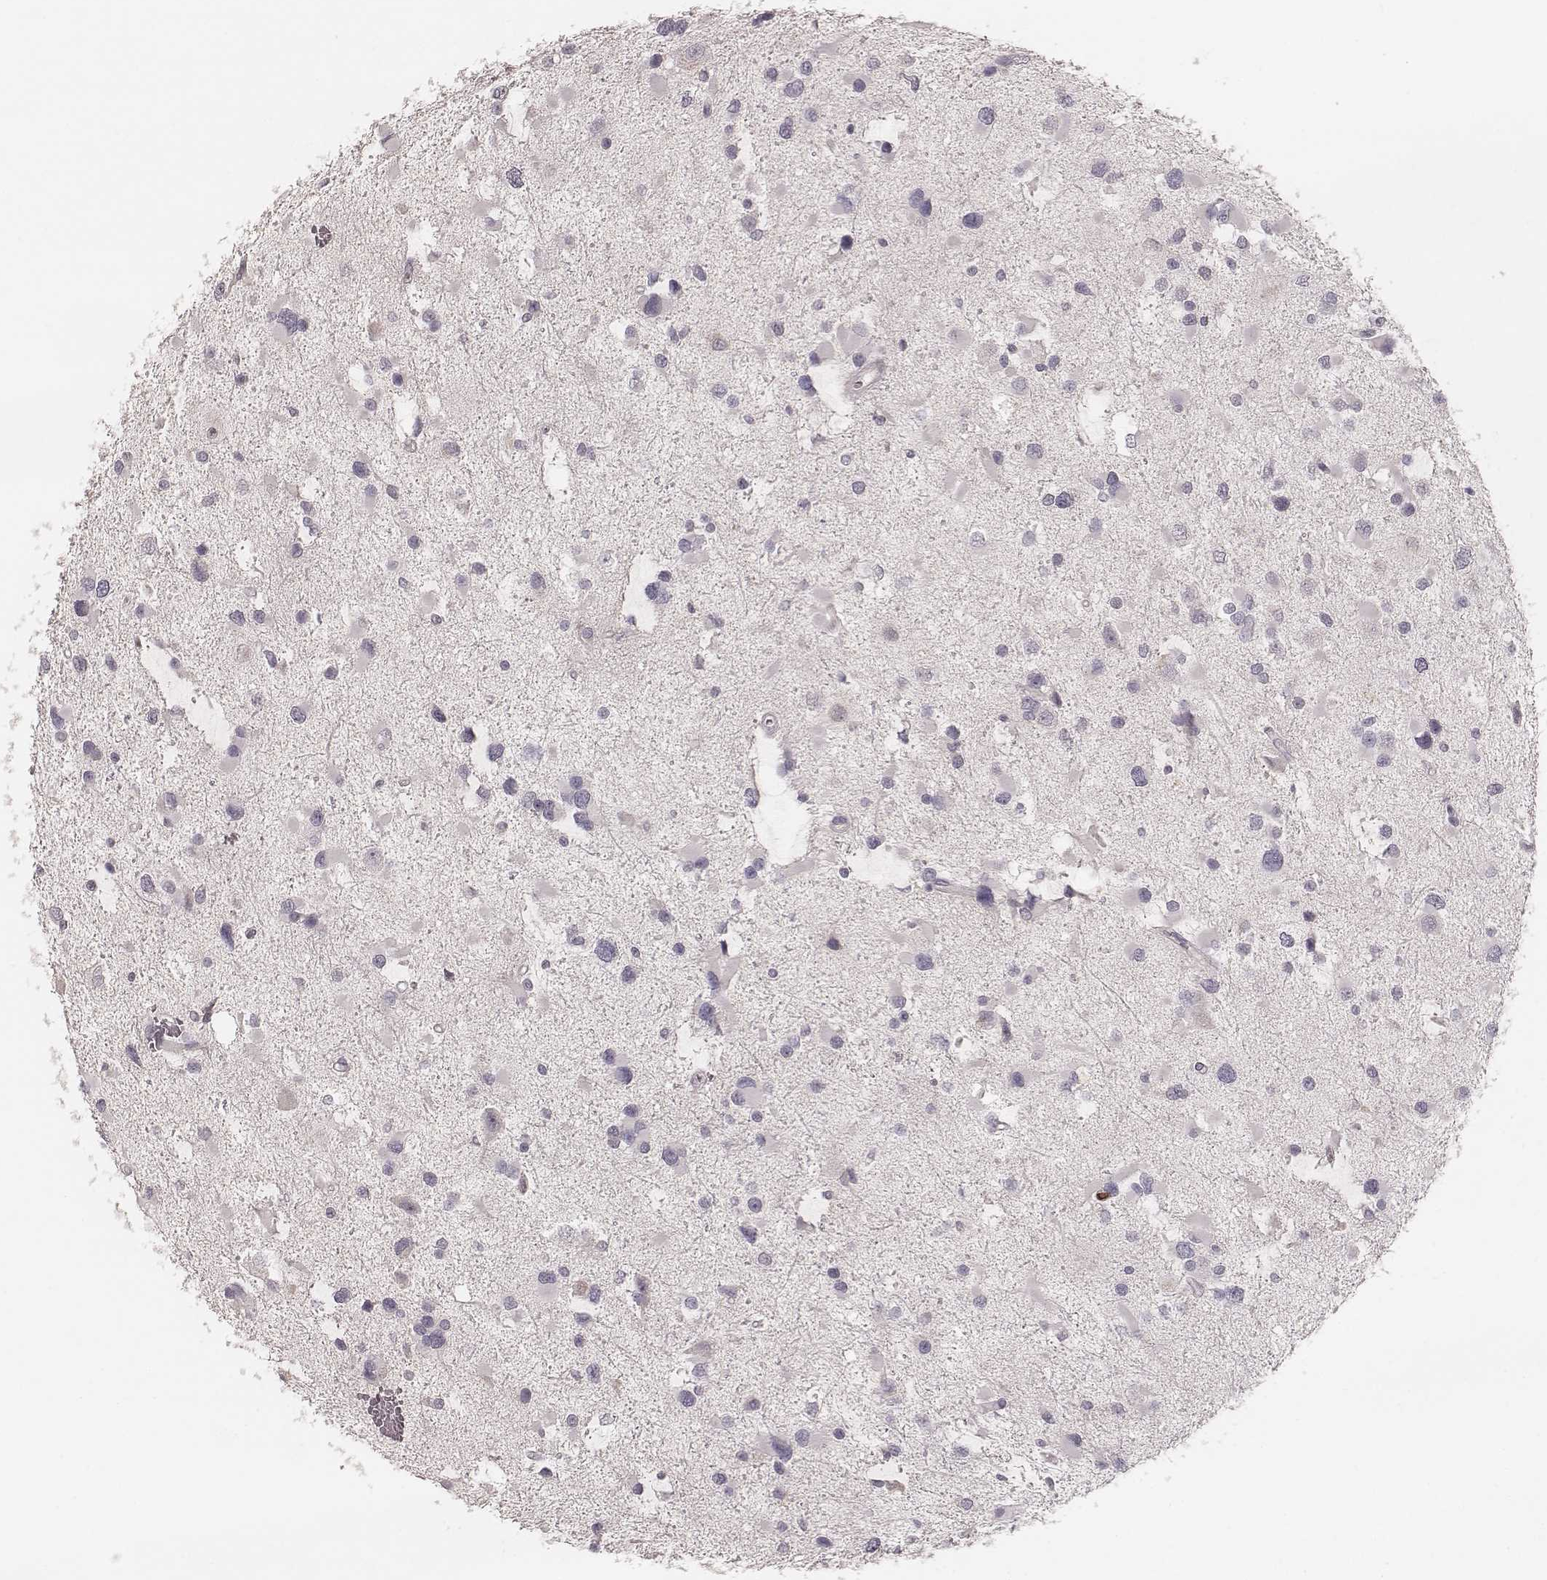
{"staining": {"intensity": "negative", "quantity": "none", "location": "none"}, "tissue": "glioma", "cell_type": "Tumor cells", "image_type": "cancer", "snomed": [{"axis": "morphology", "description": "Glioma, malignant, Low grade"}, {"axis": "topography", "description": "Brain"}], "caption": "Tumor cells show no significant positivity in glioma.", "gene": "CD8A", "patient": {"sex": "female", "age": 32}}